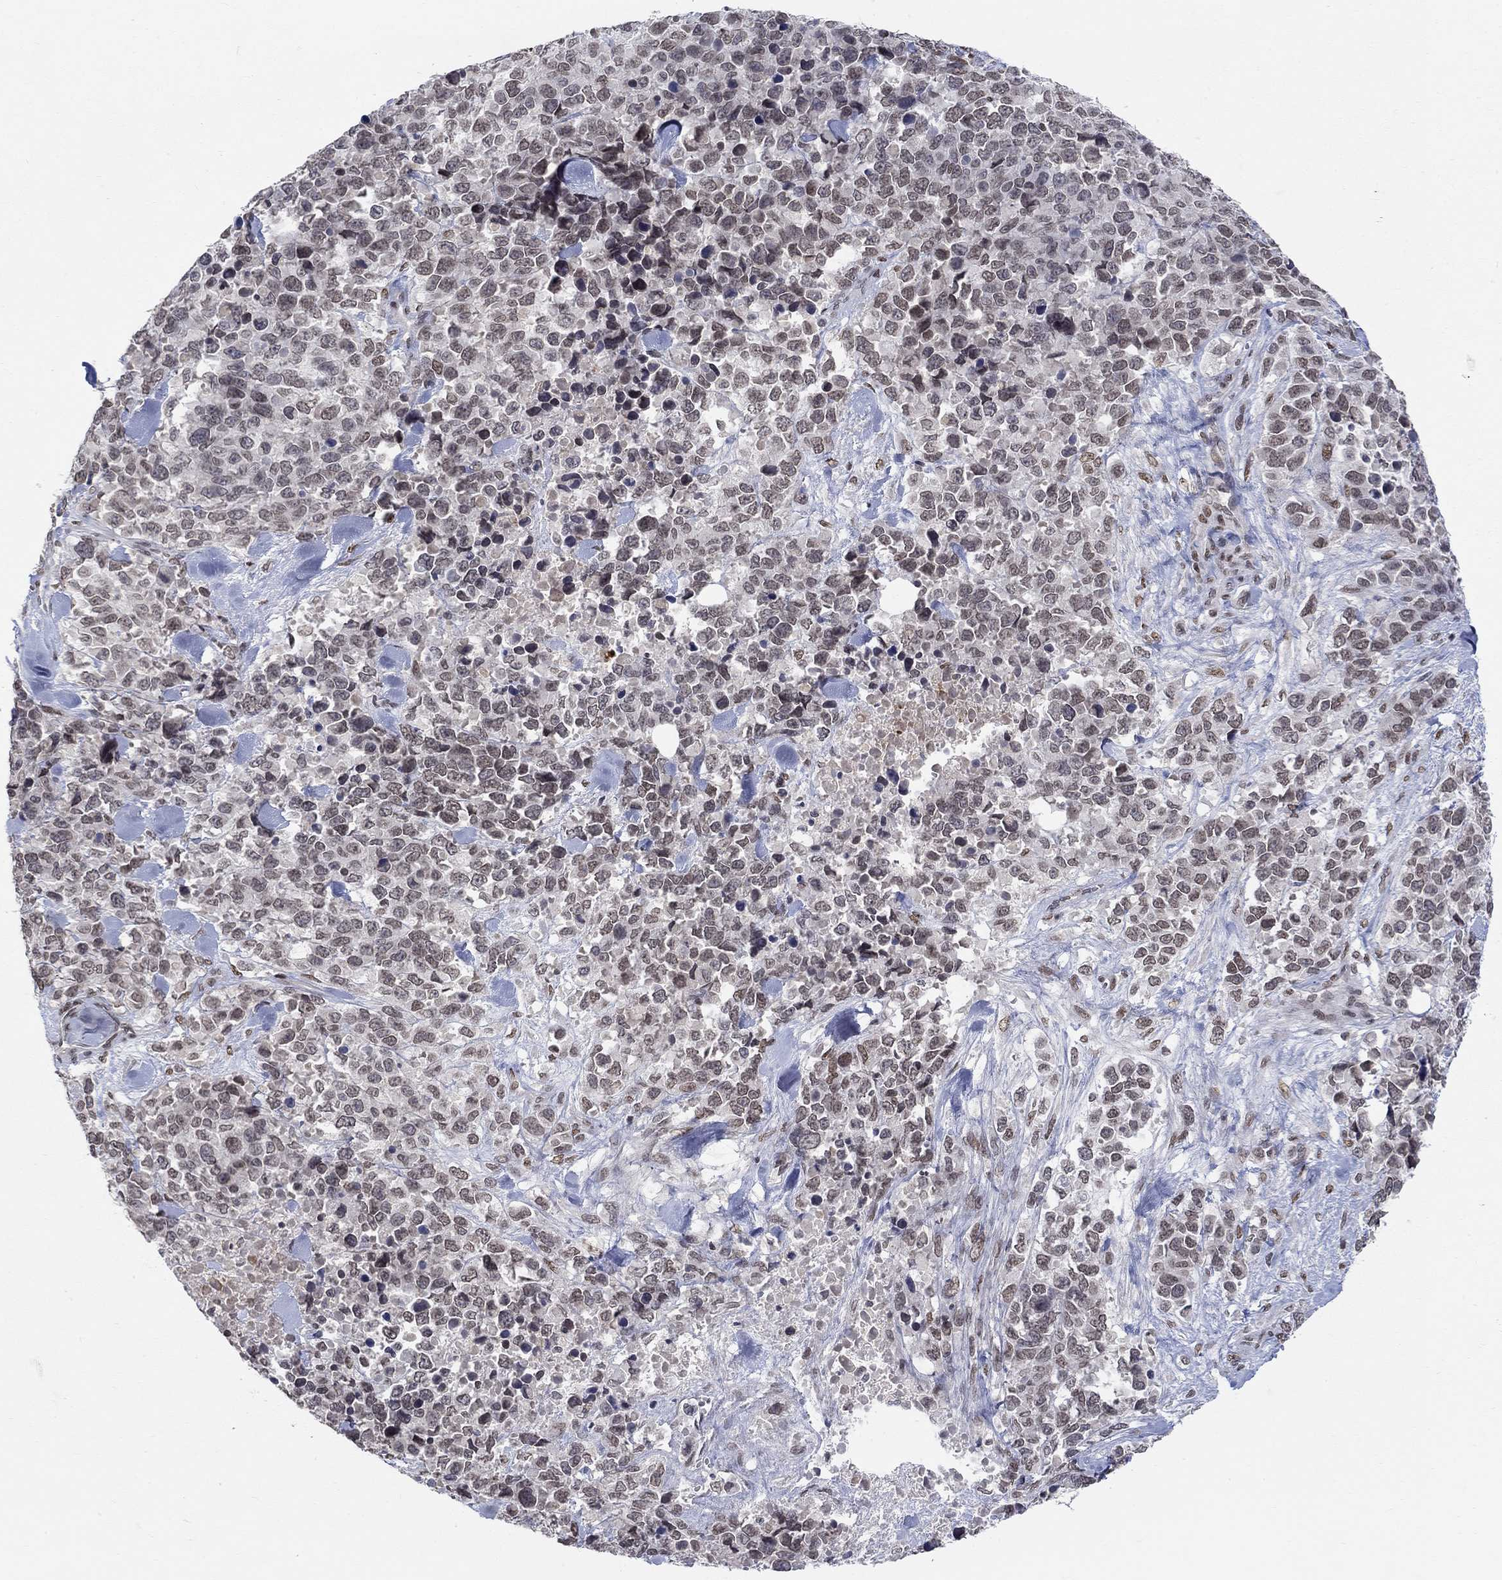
{"staining": {"intensity": "weak", "quantity": "<25%", "location": "nuclear"}, "tissue": "melanoma", "cell_type": "Tumor cells", "image_type": "cancer", "snomed": [{"axis": "morphology", "description": "Malignant melanoma, Metastatic site"}, {"axis": "topography", "description": "Skin"}], "caption": "The immunohistochemistry photomicrograph has no significant staining in tumor cells of malignant melanoma (metastatic site) tissue.", "gene": "KLF12", "patient": {"sex": "male", "age": 84}}